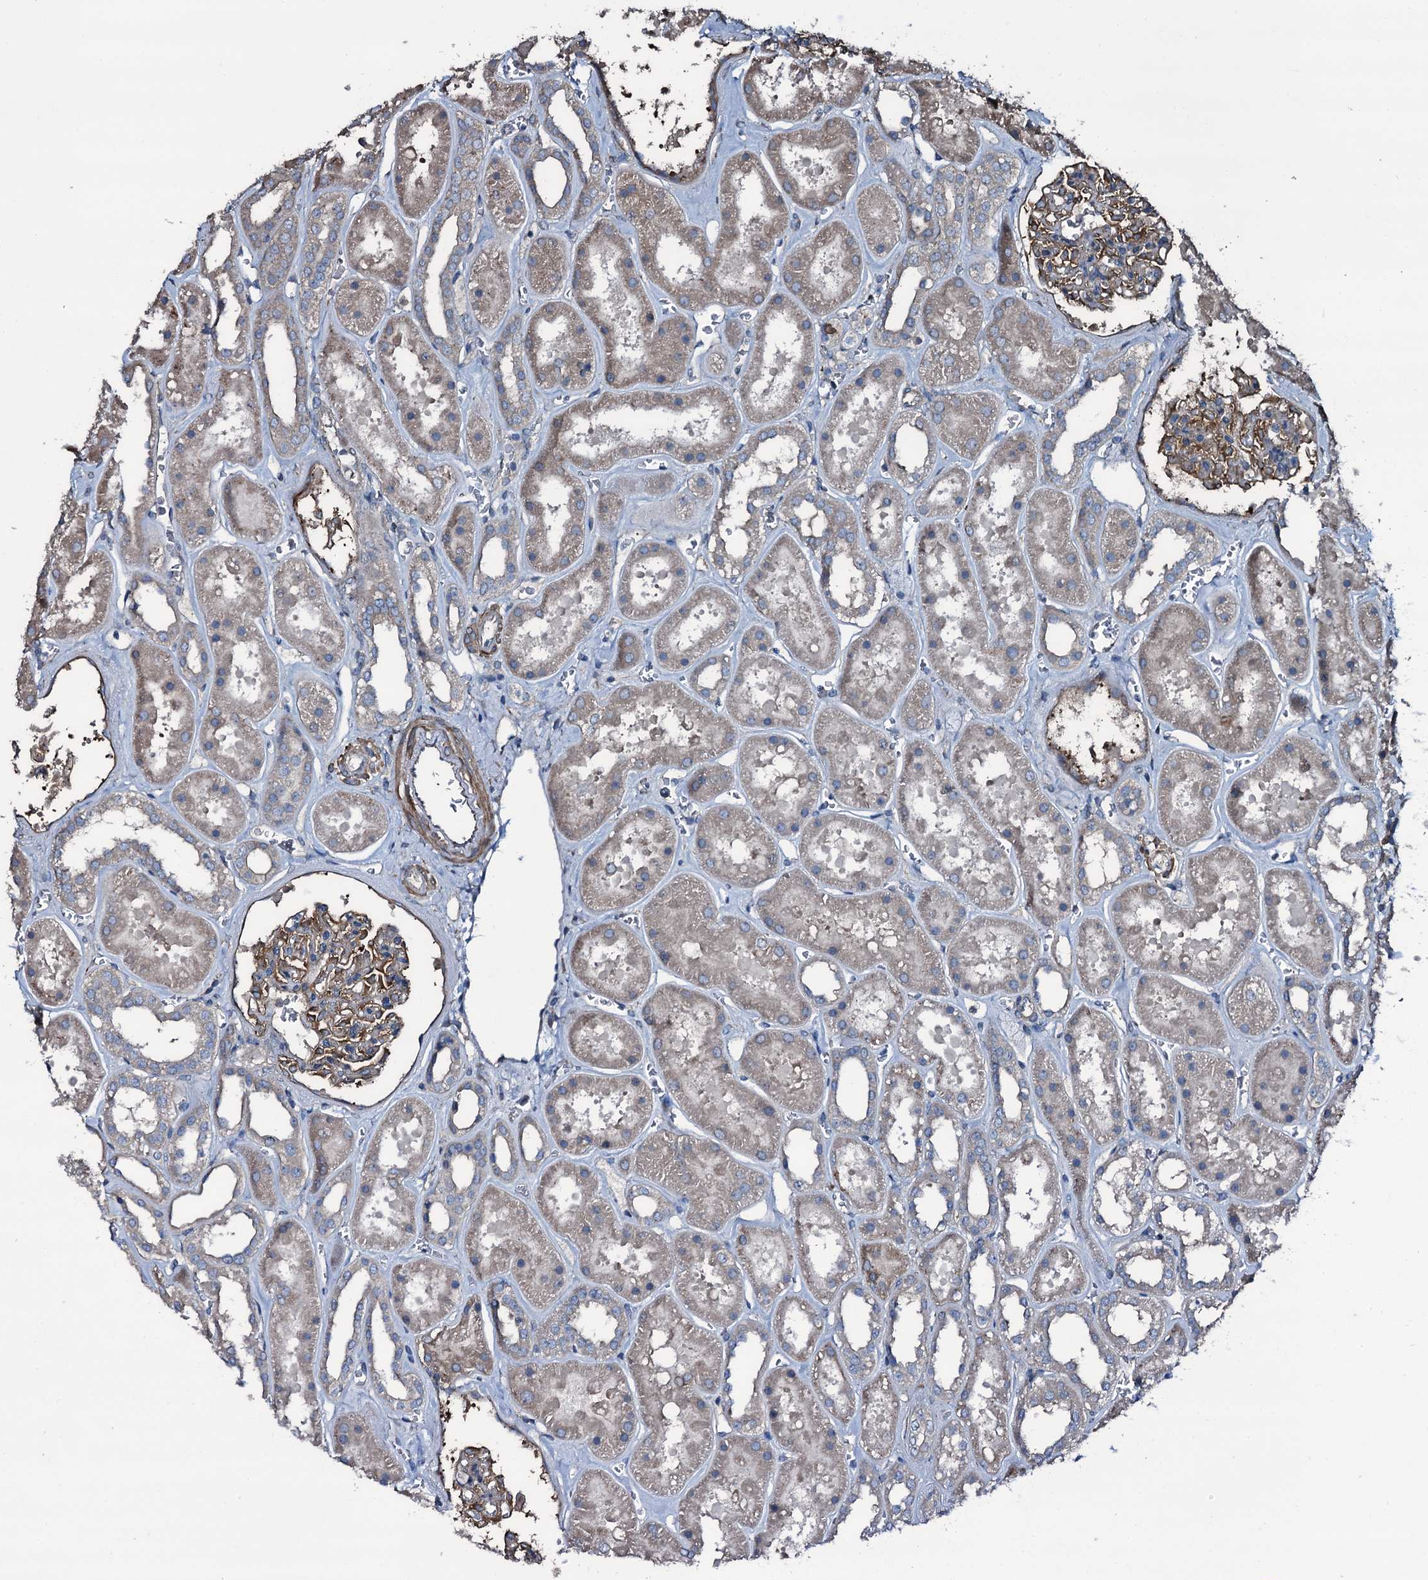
{"staining": {"intensity": "moderate", "quantity": "25%-75%", "location": "cytoplasmic/membranous"}, "tissue": "kidney", "cell_type": "Cells in glomeruli", "image_type": "normal", "snomed": [{"axis": "morphology", "description": "Normal tissue, NOS"}, {"axis": "topography", "description": "Kidney"}], "caption": "Protein staining demonstrates moderate cytoplasmic/membranous staining in about 25%-75% of cells in glomeruli in unremarkable kidney.", "gene": "WIPF3", "patient": {"sex": "female", "age": 41}}